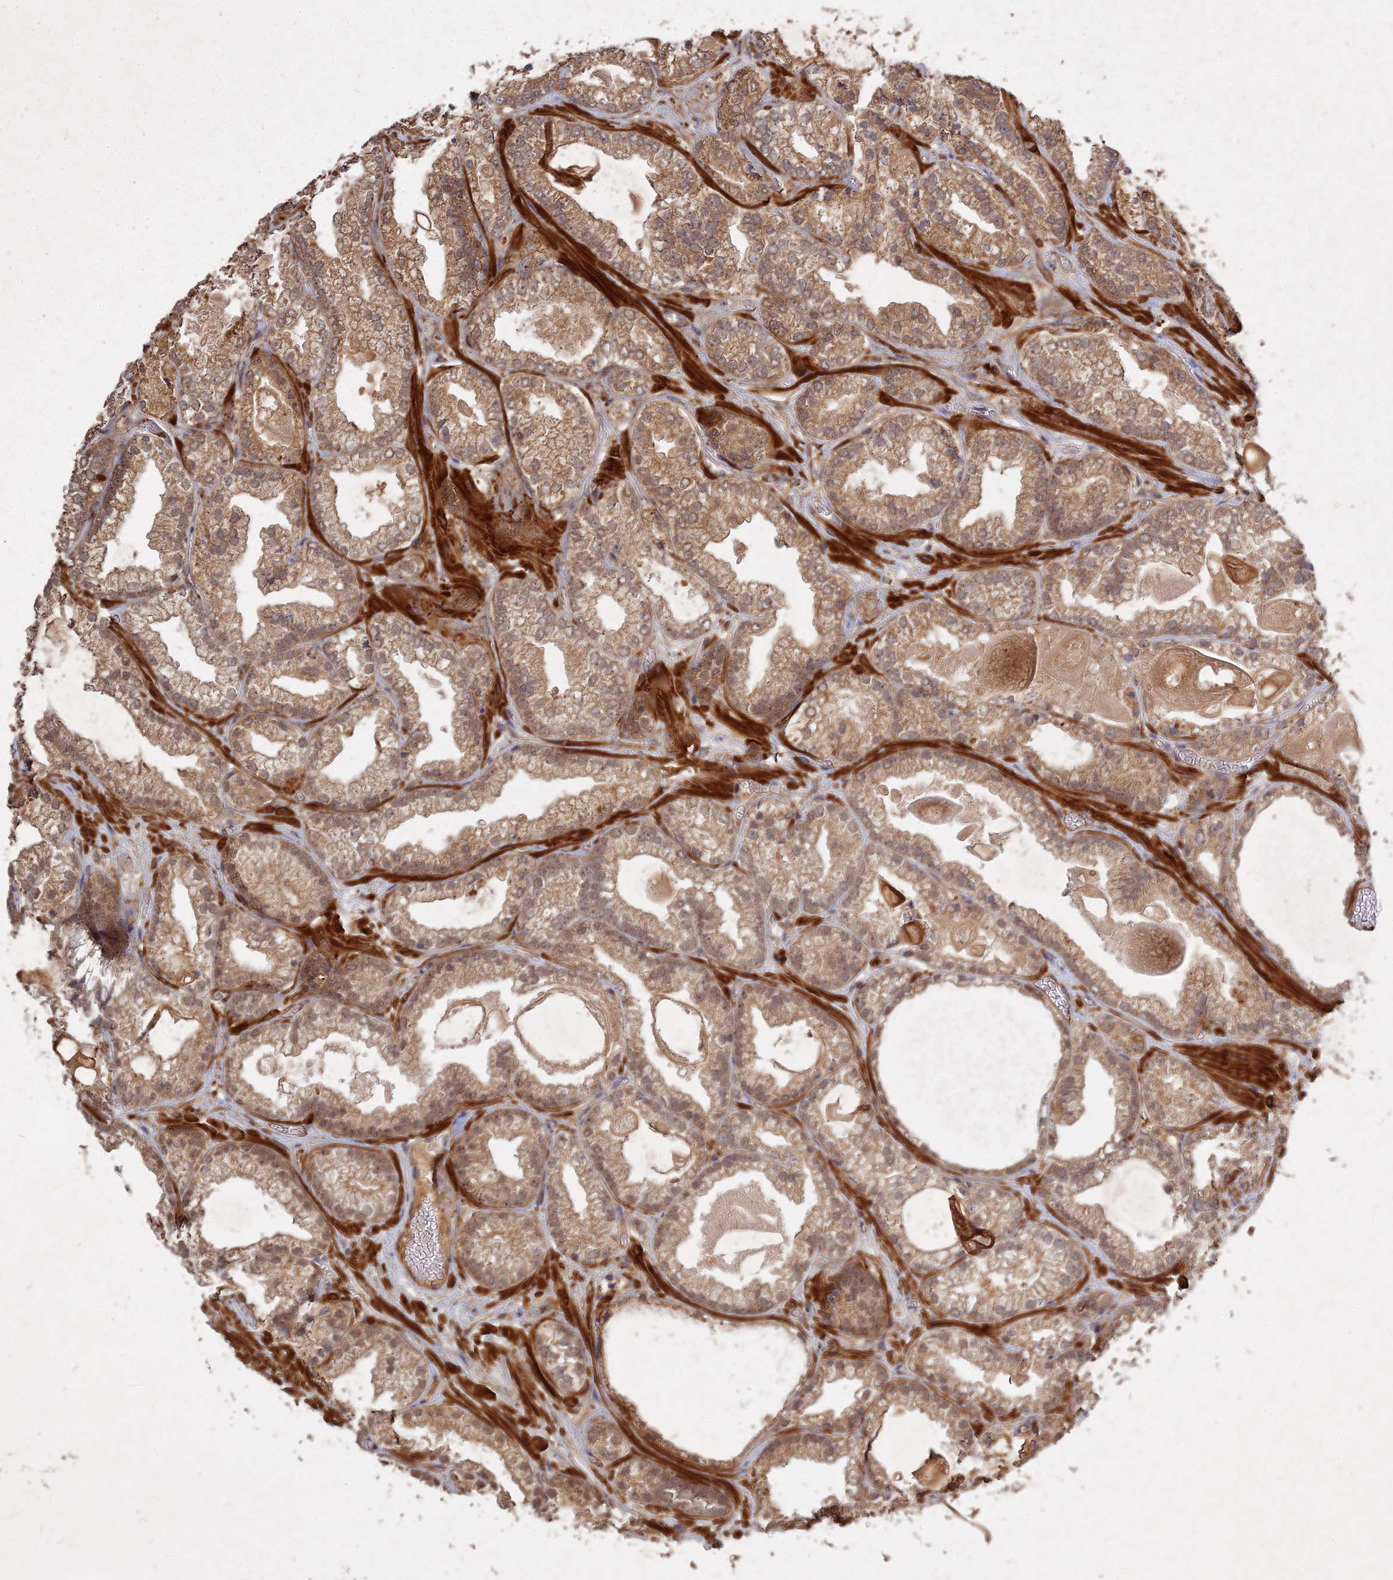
{"staining": {"intensity": "moderate", "quantity": ">75%", "location": "cytoplasmic/membranous"}, "tissue": "prostate cancer", "cell_type": "Tumor cells", "image_type": "cancer", "snomed": [{"axis": "morphology", "description": "Adenocarcinoma, Low grade"}, {"axis": "topography", "description": "Prostate"}], "caption": "Prostate low-grade adenocarcinoma tissue shows moderate cytoplasmic/membranous staining in approximately >75% of tumor cells, visualized by immunohistochemistry. Using DAB (brown) and hematoxylin (blue) stains, captured at high magnification using brightfield microscopy.", "gene": "UBE2W", "patient": {"sex": "male", "age": 57}}